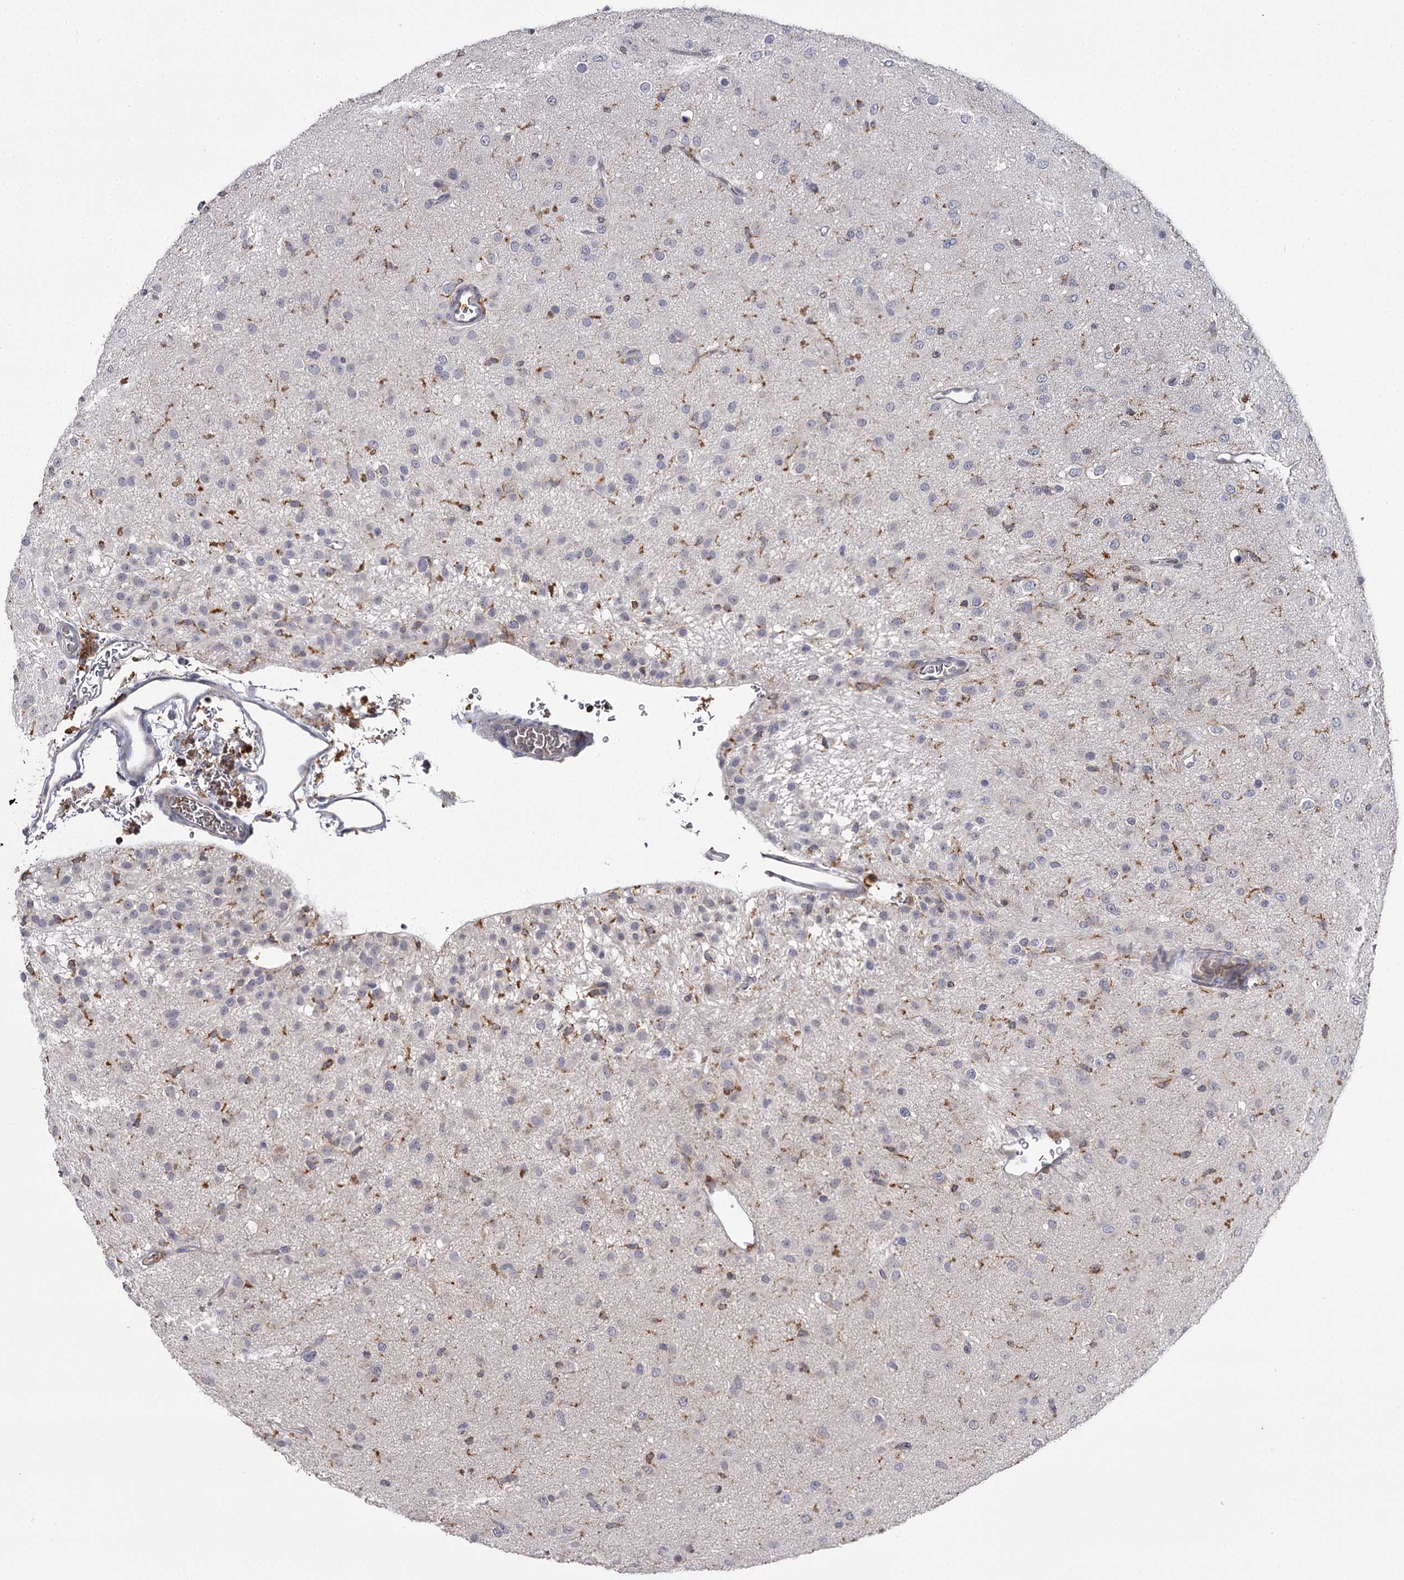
{"staining": {"intensity": "negative", "quantity": "none", "location": "none"}, "tissue": "glioma", "cell_type": "Tumor cells", "image_type": "cancer", "snomed": [{"axis": "morphology", "description": "Glioma, malignant, Low grade"}, {"axis": "topography", "description": "Brain"}], "caption": "A high-resolution photomicrograph shows IHC staining of malignant low-grade glioma, which demonstrates no significant staining in tumor cells.", "gene": "RASSF6", "patient": {"sex": "male", "age": 65}}